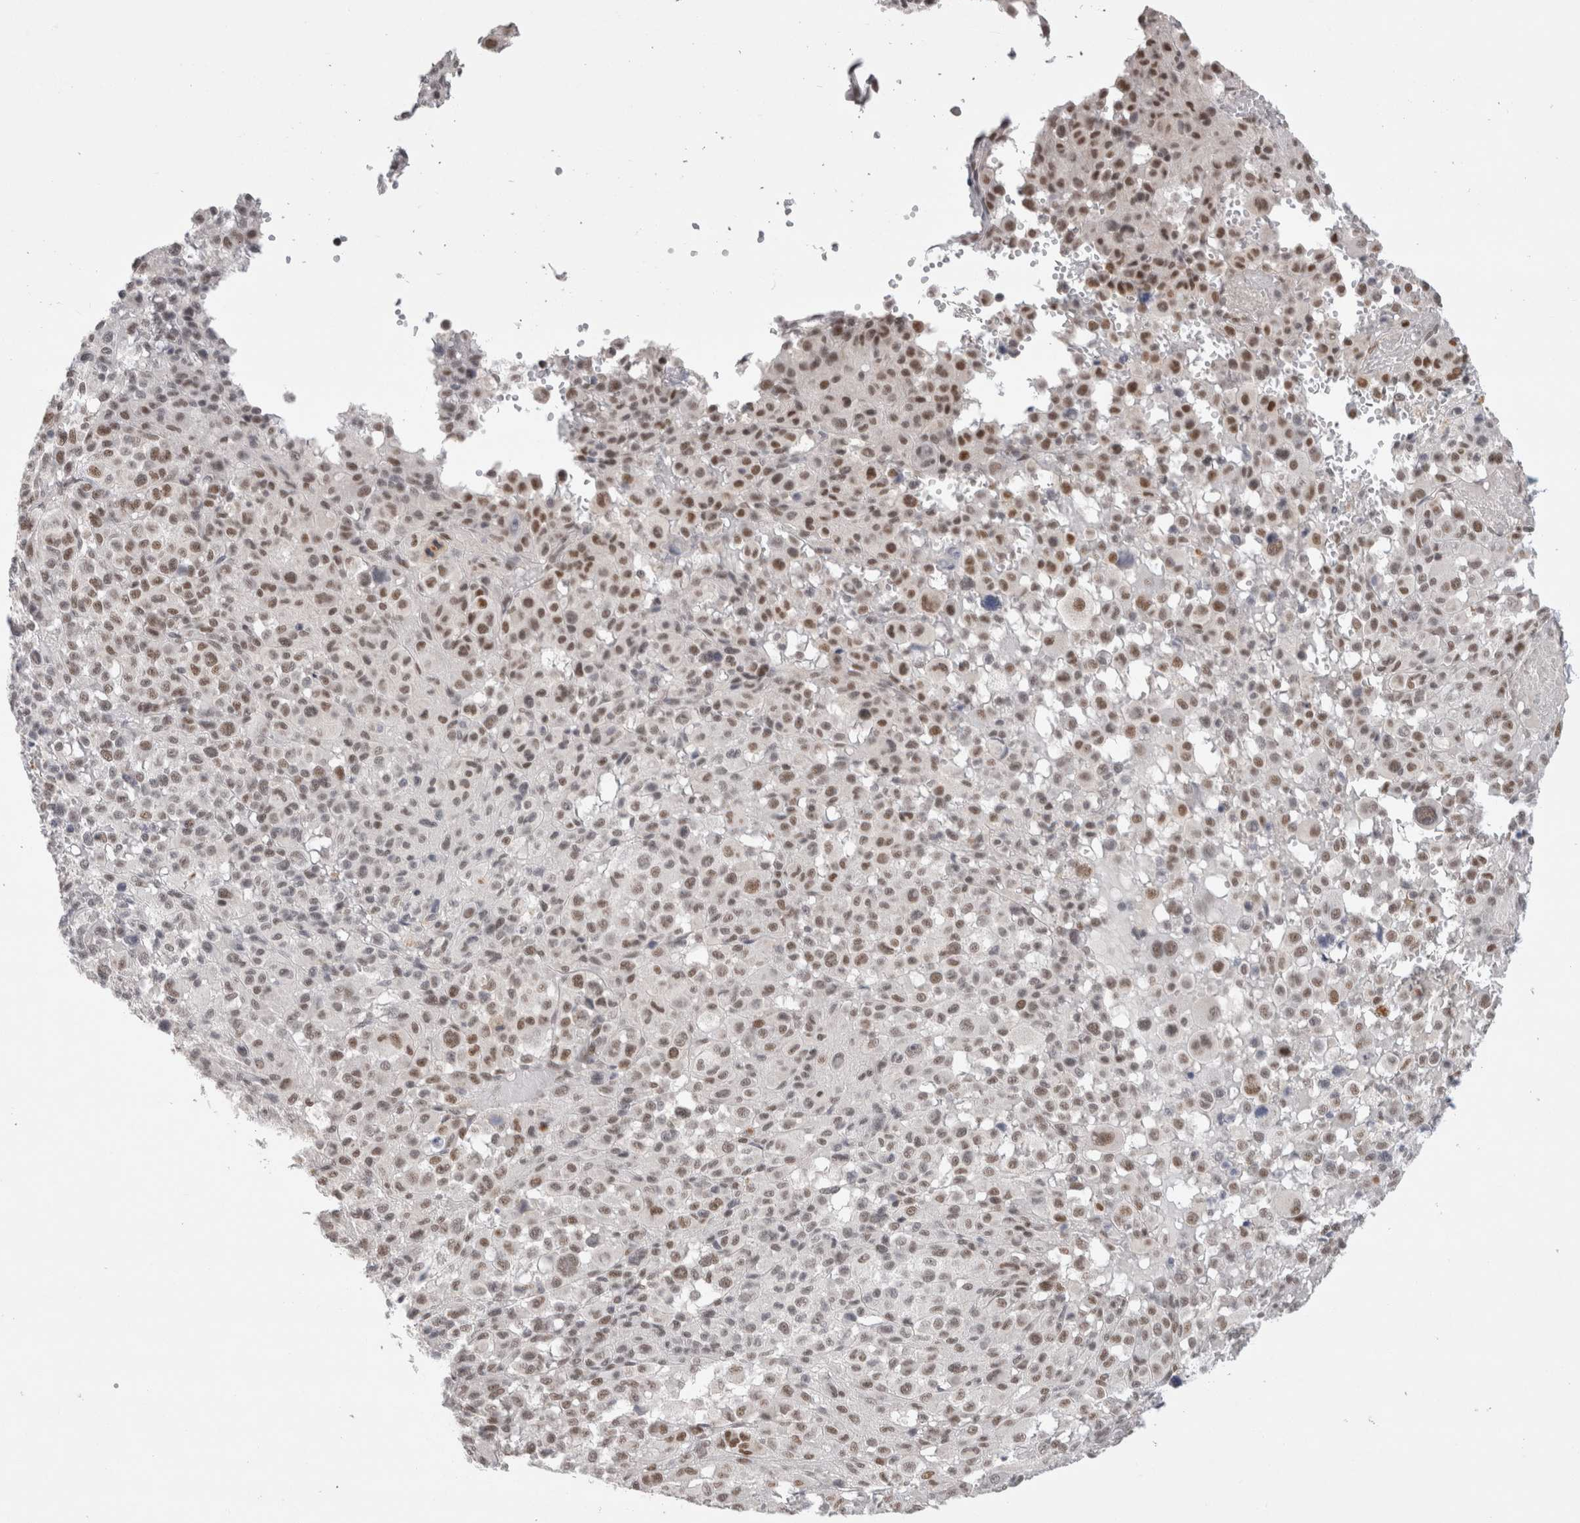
{"staining": {"intensity": "moderate", "quantity": ">75%", "location": "nuclear"}, "tissue": "melanoma", "cell_type": "Tumor cells", "image_type": "cancer", "snomed": [{"axis": "morphology", "description": "Malignant melanoma, Metastatic site"}, {"axis": "topography", "description": "Skin"}], "caption": "IHC of melanoma shows medium levels of moderate nuclear positivity in about >75% of tumor cells.", "gene": "RECQL4", "patient": {"sex": "female", "age": 74}}